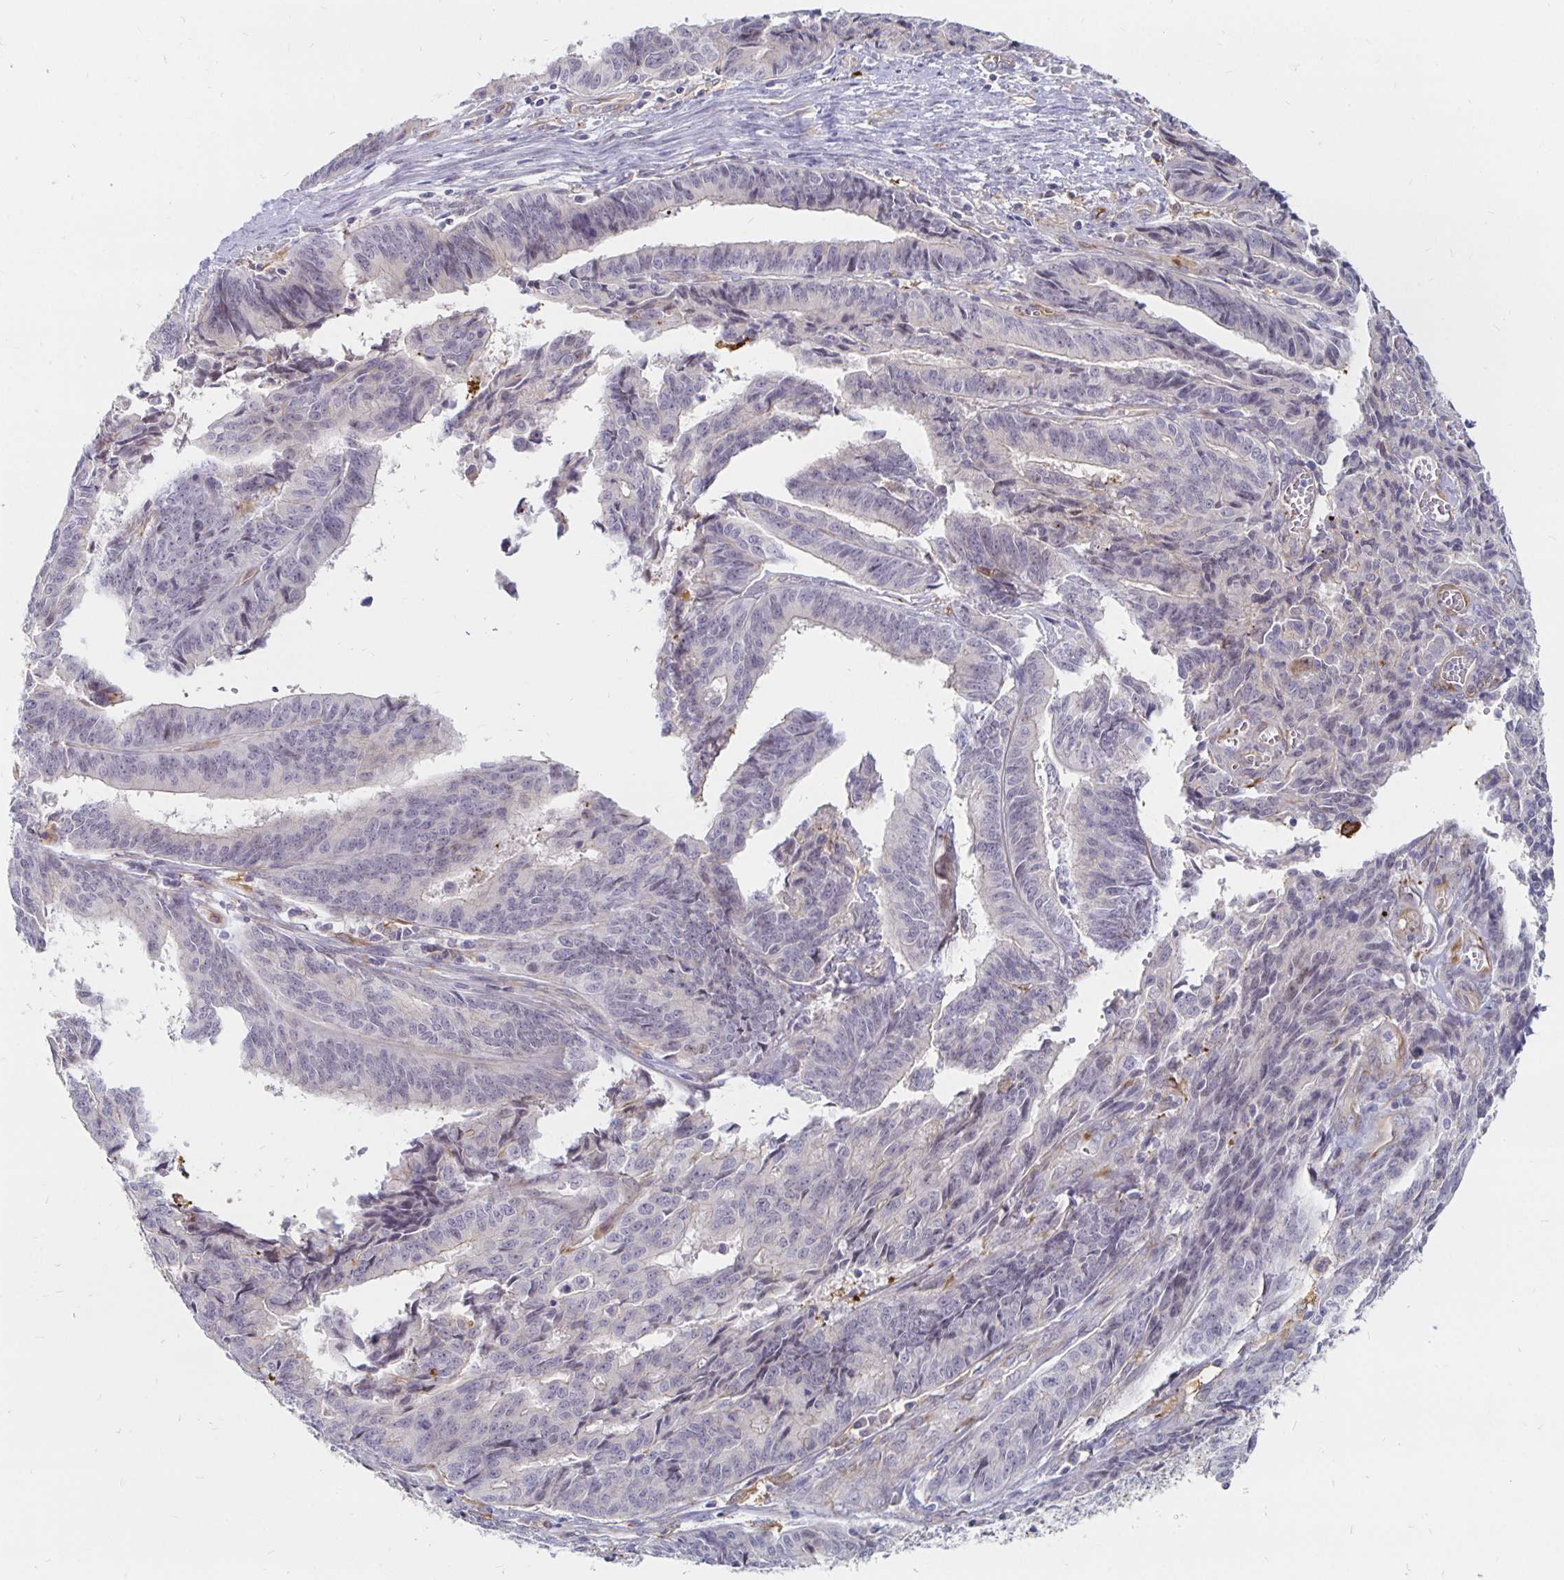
{"staining": {"intensity": "negative", "quantity": "none", "location": "none"}, "tissue": "endometrial cancer", "cell_type": "Tumor cells", "image_type": "cancer", "snomed": [{"axis": "morphology", "description": "Adenocarcinoma, NOS"}, {"axis": "topography", "description": "Endometrium"}], "caption": "The photomicrograph reveals no significant positivity in tumor cells of endometrial adenocarcinoma.", "gene": "CCDC85A", "patient": {"sex": "female", "age": 65}}